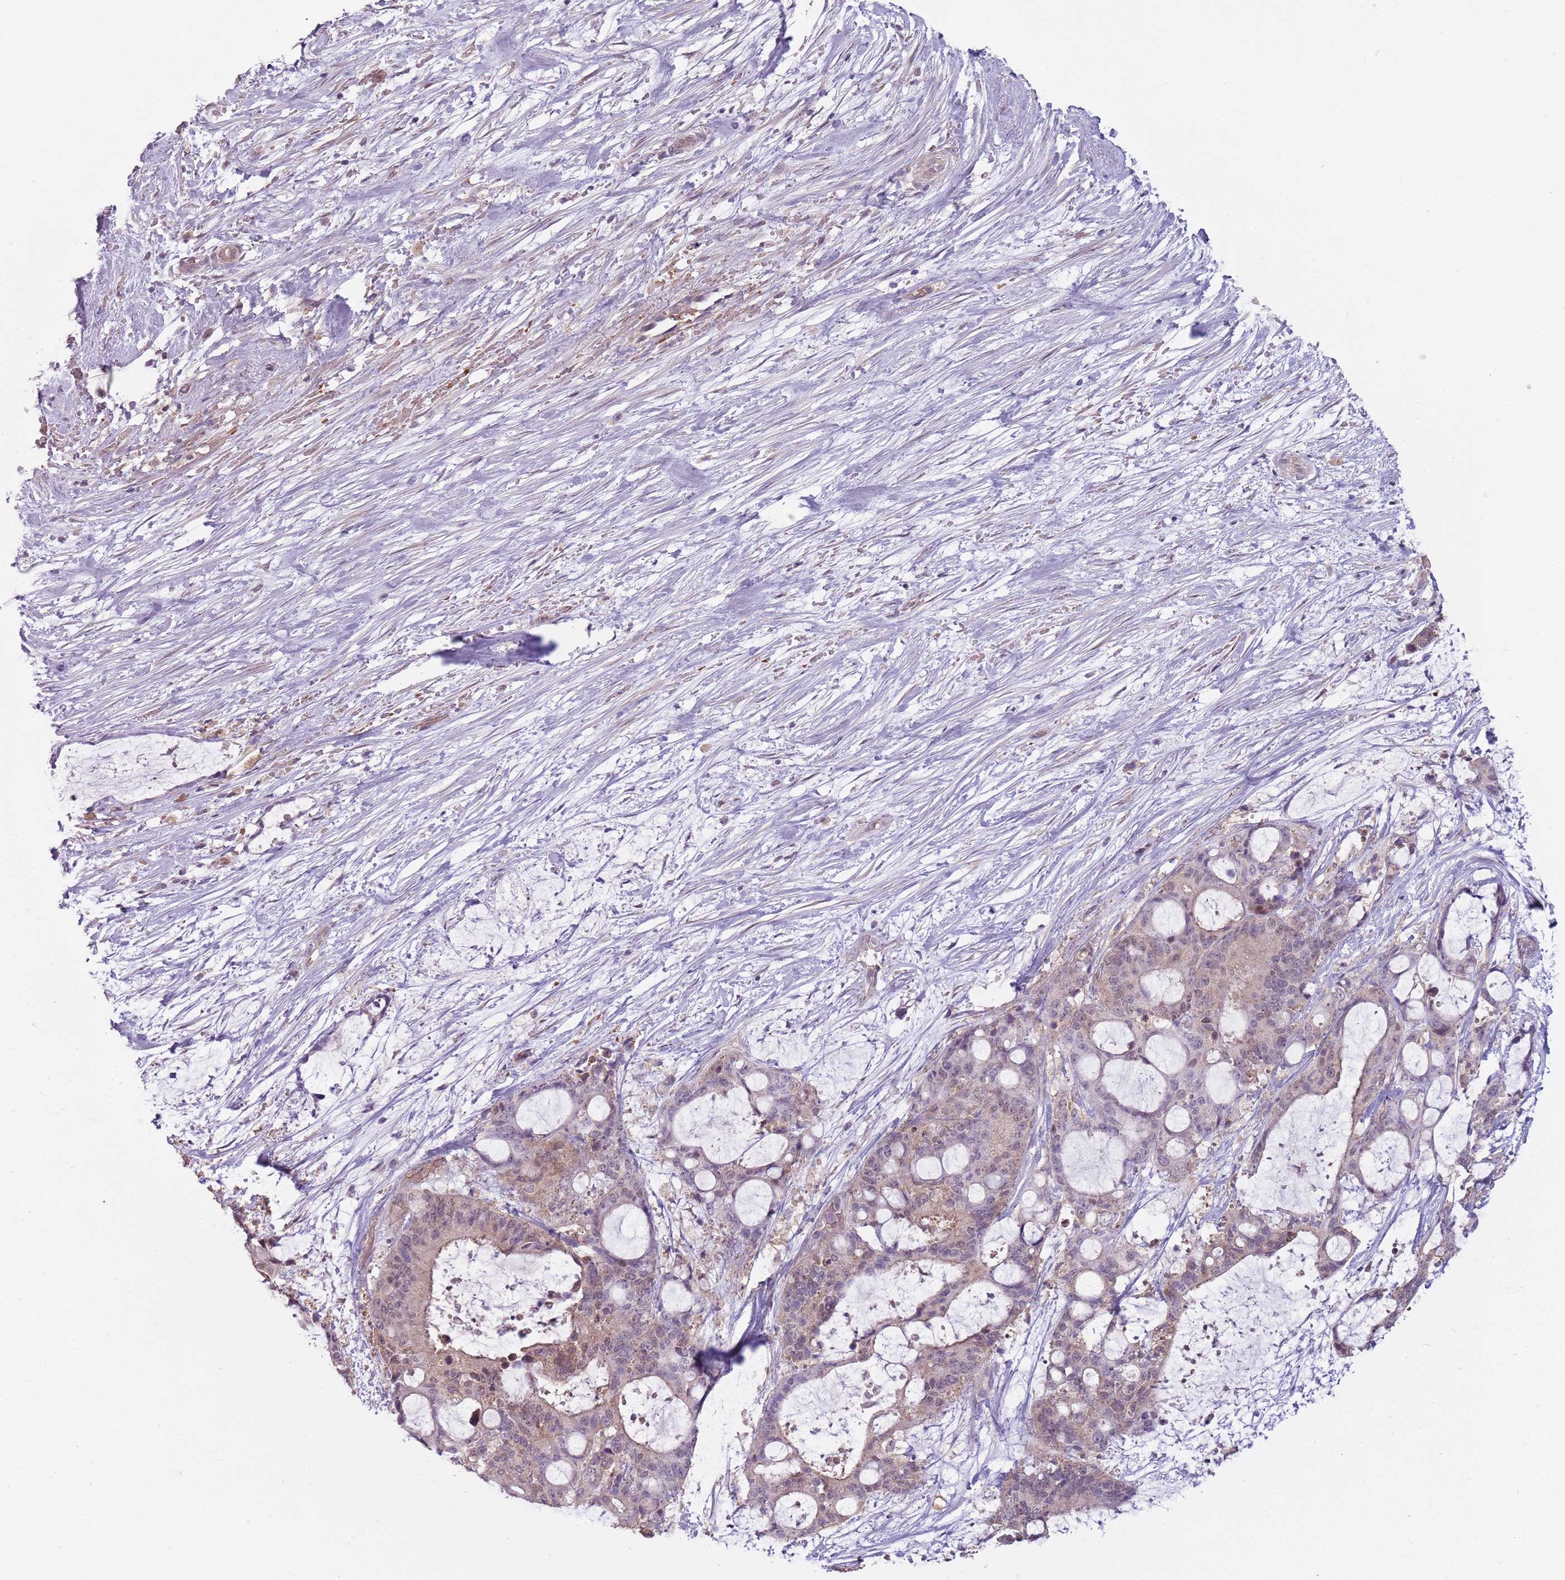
{"staining": {"intensity": "weak", "quantity": "25%-75%", "location": "cytoplasmic/membranous,nuclear"}, "tissue": "liver cancer", "cell_type": "Tumor cells", "image_type": "cancer", "snomed": [{"axis": "morphology", "description": "Normal tissue, NOS"}, {"axis": "morphology", "description": "Cholangiocarcinoma"}, {"axis": "topography", "description": "Liver"}, {"axis": "topography", "description": "Peripheral nerve tissue"}], "caption": "Immunohistochemical staining of cholangiocarcinoma (liver) reveals low levels of weak cytoplasmic/membranous and nuclear expression in about 25%-75% of tumor cells.", "gene": "TEKT4", "patient": {"sex": "female", "age": 73}}